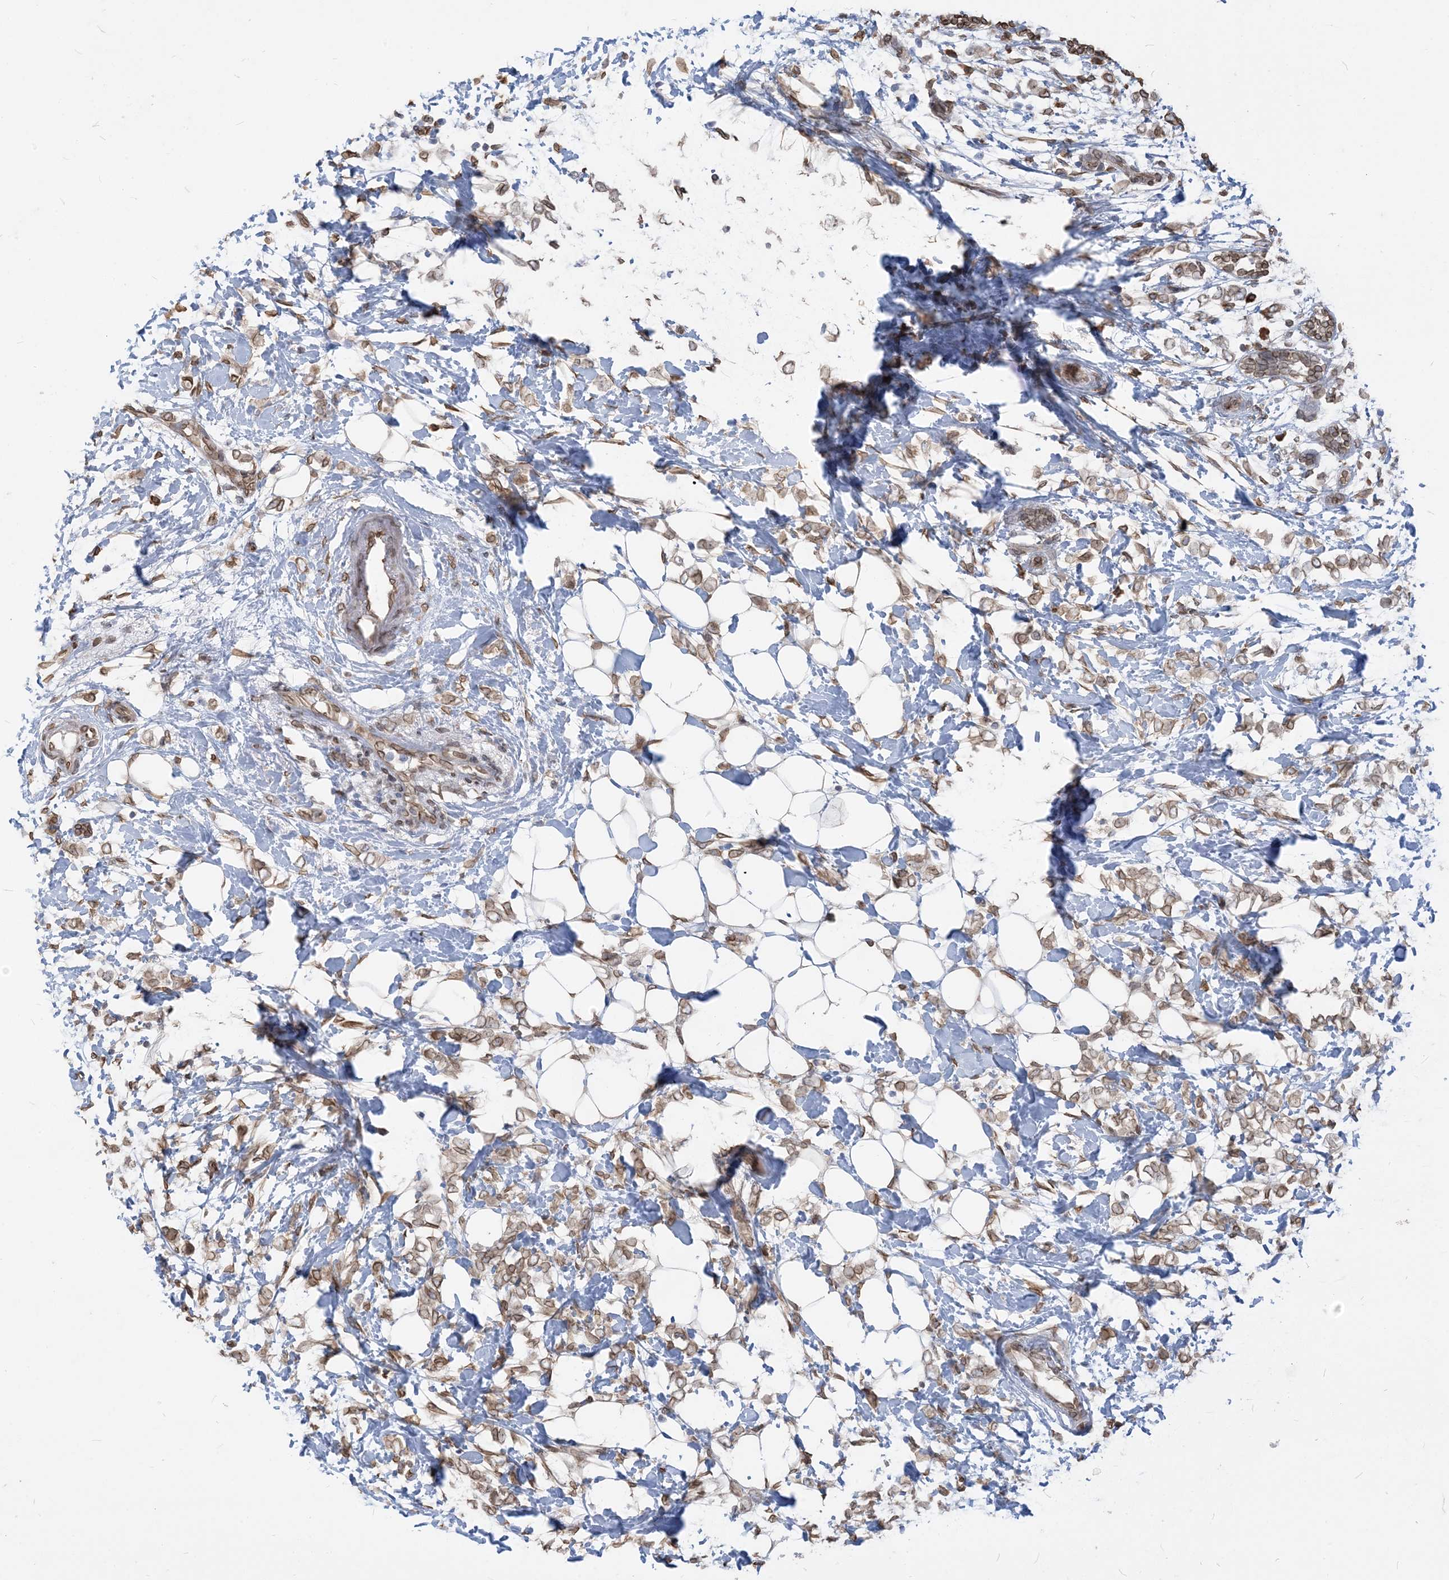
{"staining": {"intensity": "moderate", "quantity": ">75%", "location": "cytoplasmic/membranous,nuclear"}, "tissue": "breast cancer", "cell_type": "Tumor cells", "image_type": "cancer", "snomed": [{"axis": "morphology", "description": "Normal tissue, NOS"}, {"axis": "morphology", "description": "Lobular carcinoma"}, {"axis": "topography", "description": "Breast"}], "caption": "High-power microscopy captured an immunohistochemistry (IHC) histopathology image of breast cancer, revealing moderate cytoplasmic/membranous and nuclear expression in about >75% of tumor cells.", "gene": "WWP1", "patient": {"sex": "female", "age": 47}}